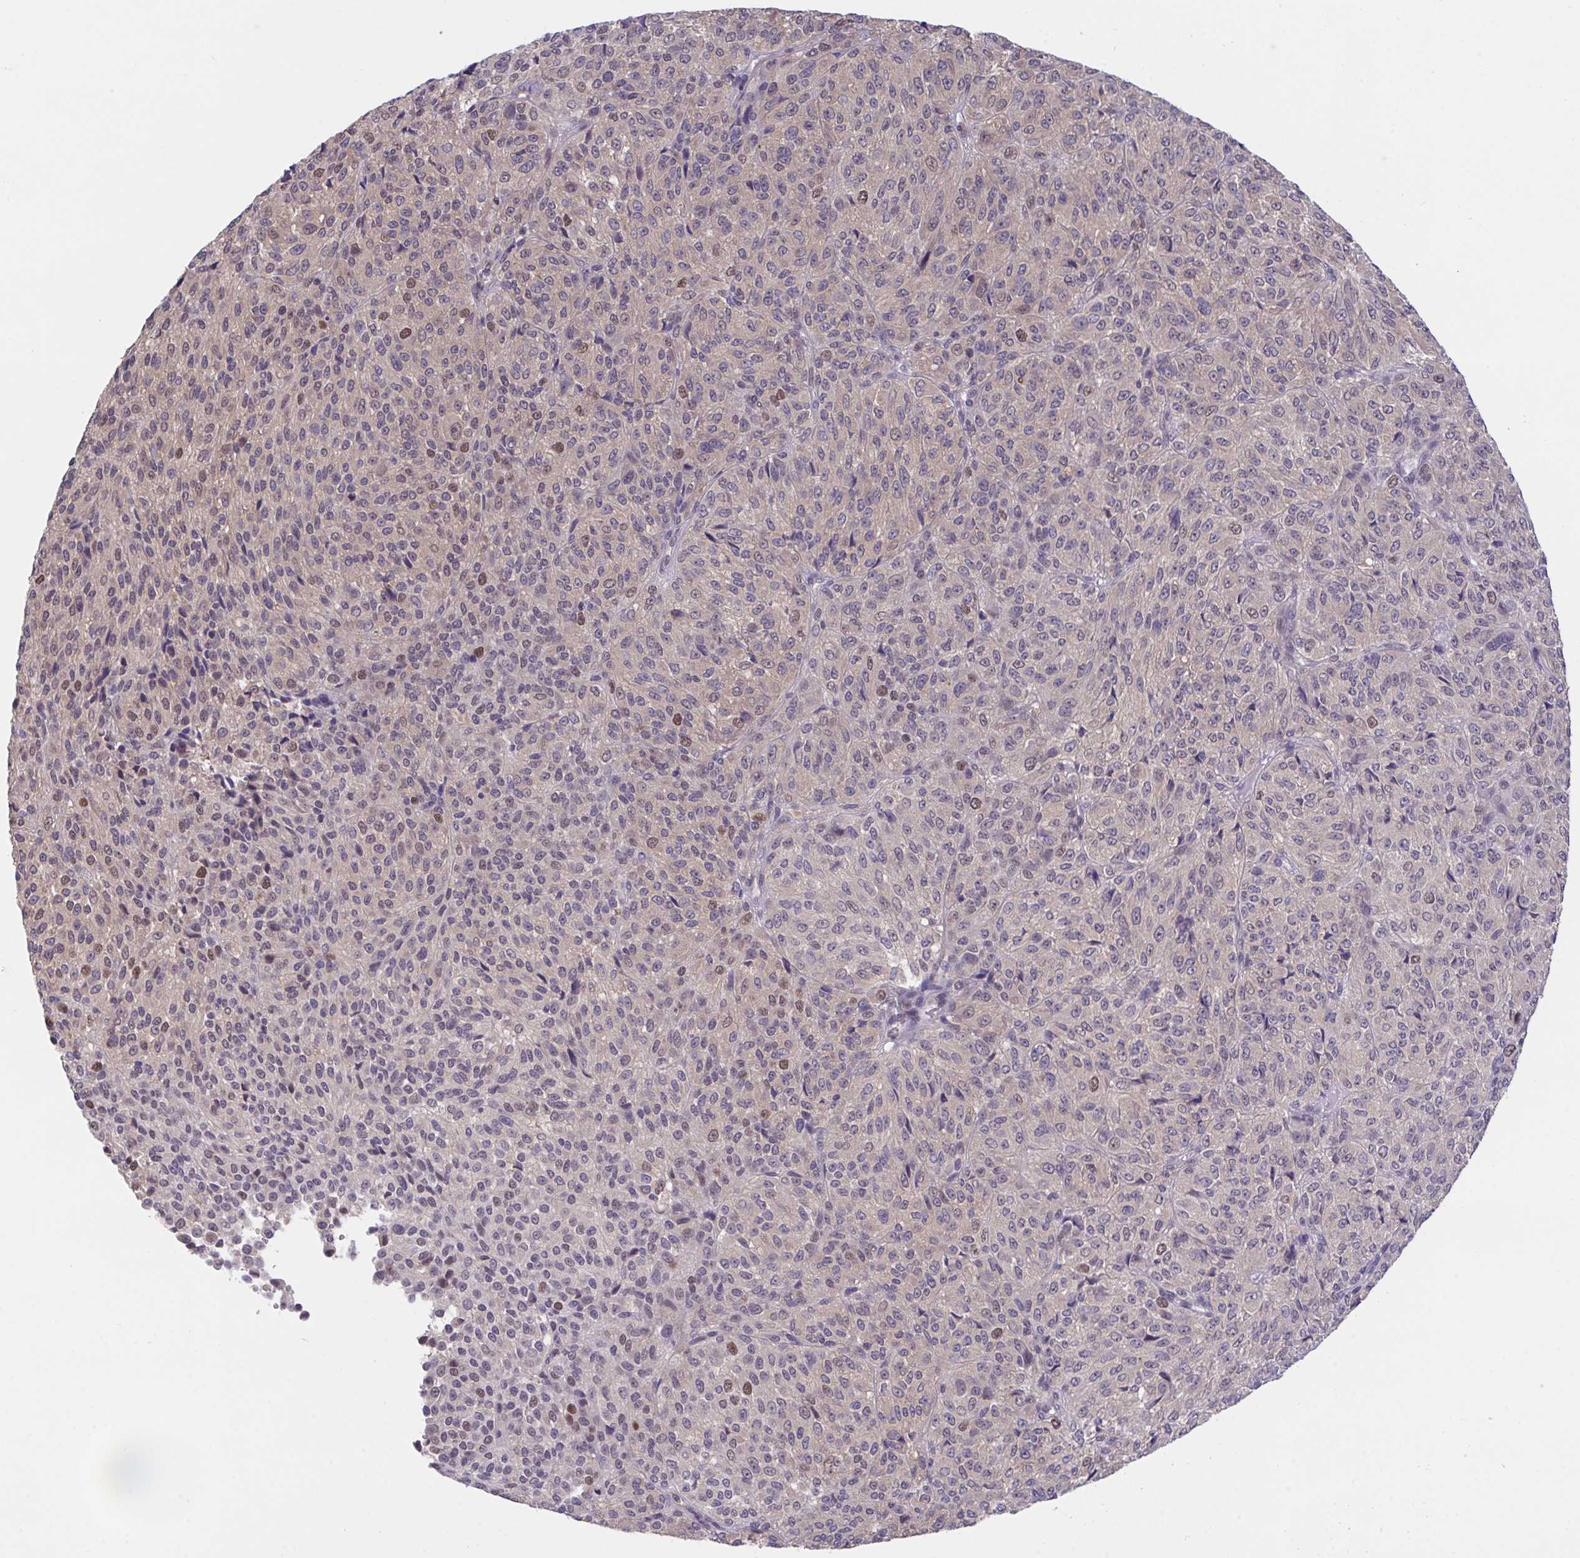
{"staining": {"intensity": "moderate", "quantity": "<25%", "location": "nuclear"}, "tissue": "melanoma", "cell_type": "Tumor cells", "image_type": "cancer", "snomed": [{"axis": "morphology", "description": "Malignant melanoma, Metastatic site"}, {"axis": "topography", "description": "Brain"}], "caption": "A micrograph of malignant melanoma (metastatic site) stained for a protein exhibits moderate nuclear brown staining in tumor cells. (Stains: DAB (3,3'-diaminobenzidine) in brown, nuclei in blue, Microscopy: brightfield microscopy at high magnification).", "gene": "ZNF444", "patient": {"sex": "female", "age": 56}}